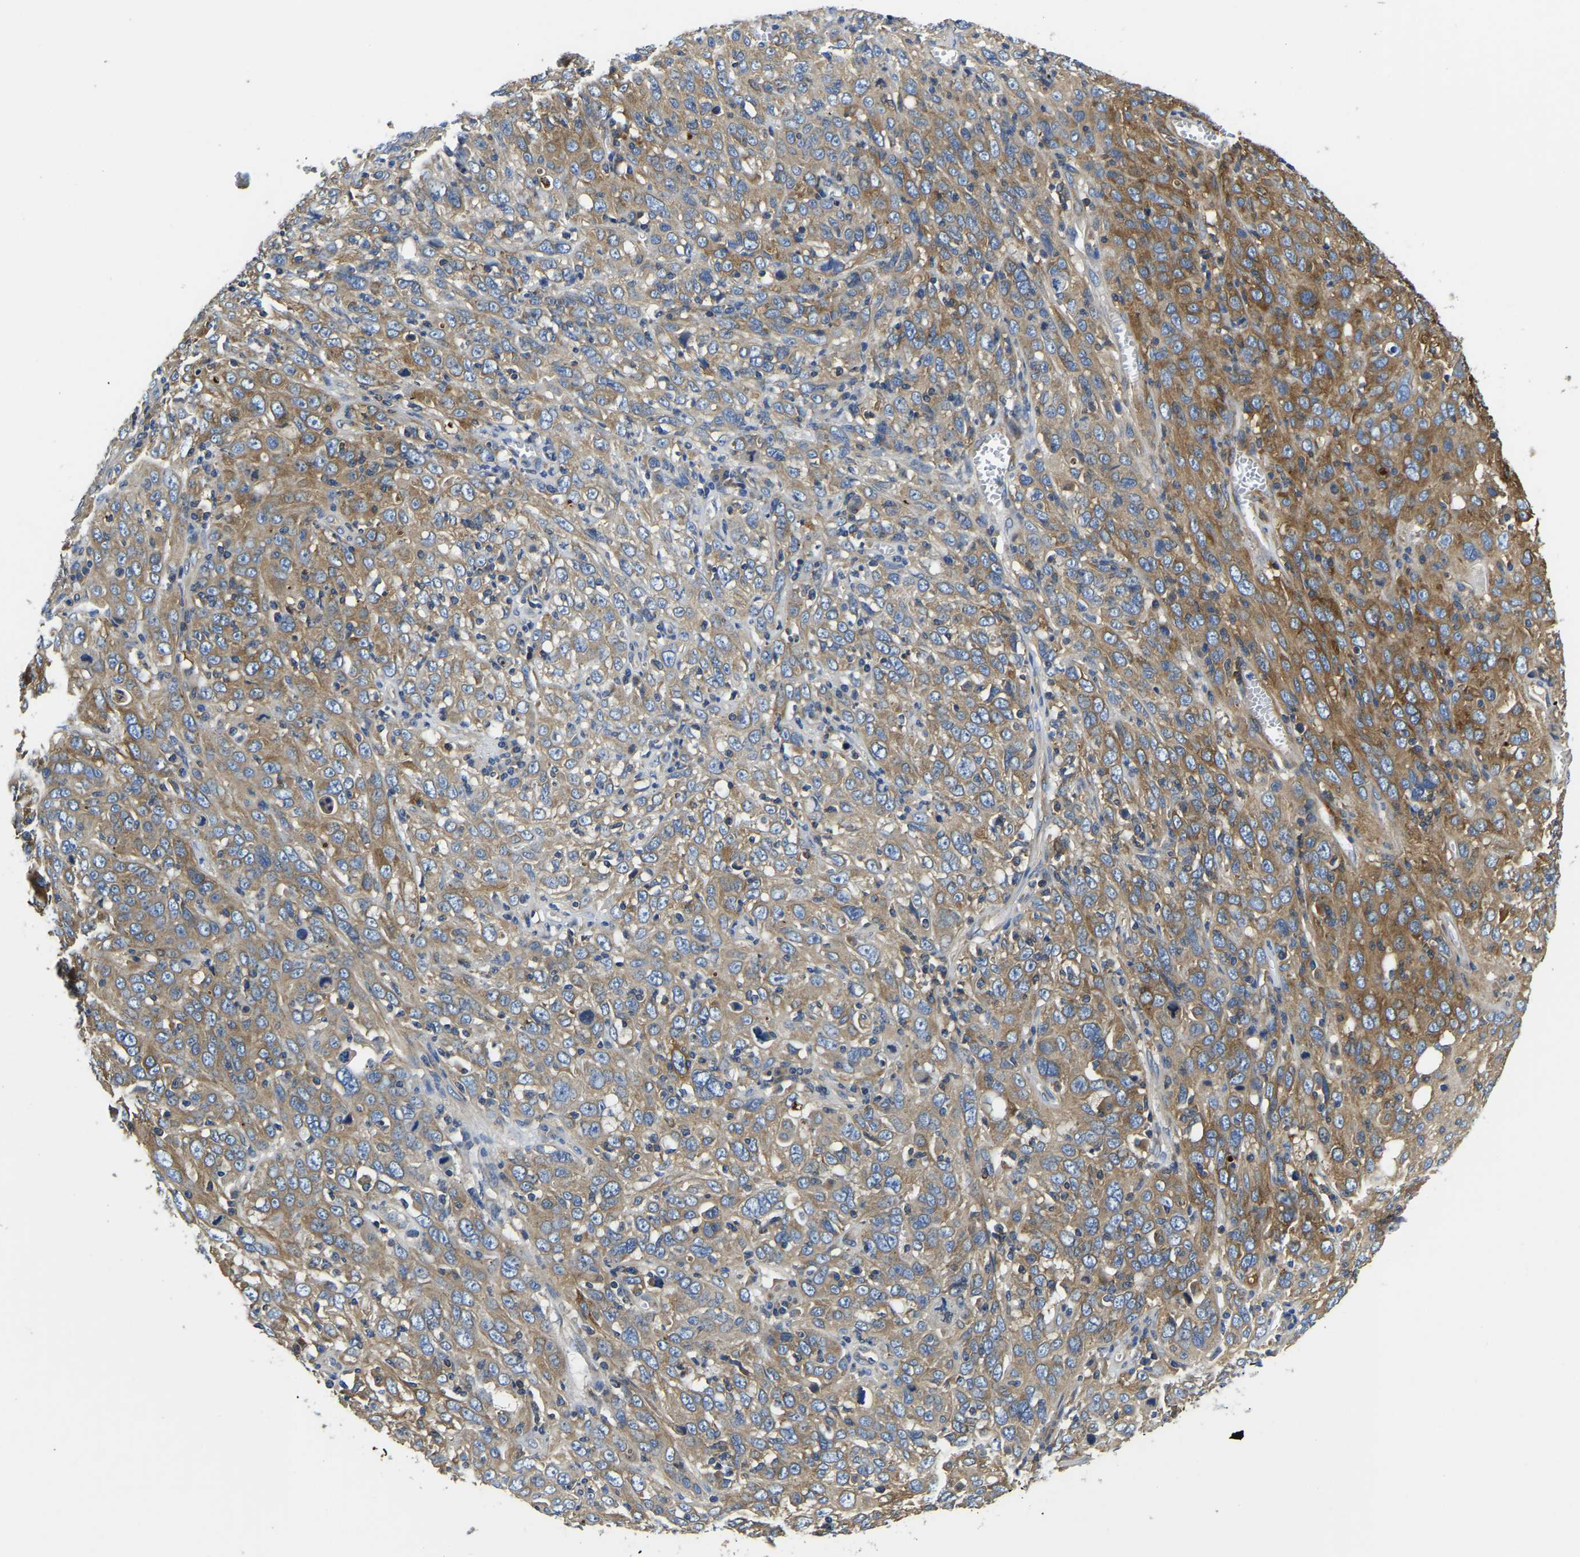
{"staining": {"intensity": "moderate", "quantity": ">75%", "location": "cytoplasmic/membranous"}, "tissue": "cervical cancer", "cell_type": "Tumor cells", "image_type": "cancer", "snomed": [{"axis": "morphology", "description": "Squamous cell carcinoma, NOS"}, {"axis": "topography", "description": "Cervix"}], "caption": "A high-resolution micrograph shows immunohistochemistry staining of cervical cancer, which shows moderate cytoplasmic/membranous staining in about >75% of tumor cells. The staining was performed using DAB (3,3'-diaminobenzidine), with brown indicating positive protein expression. Nuclei are stained blue with hematoxylin.", "gene": "STAT2", "patient": {"sex": "female", "age": 46}}